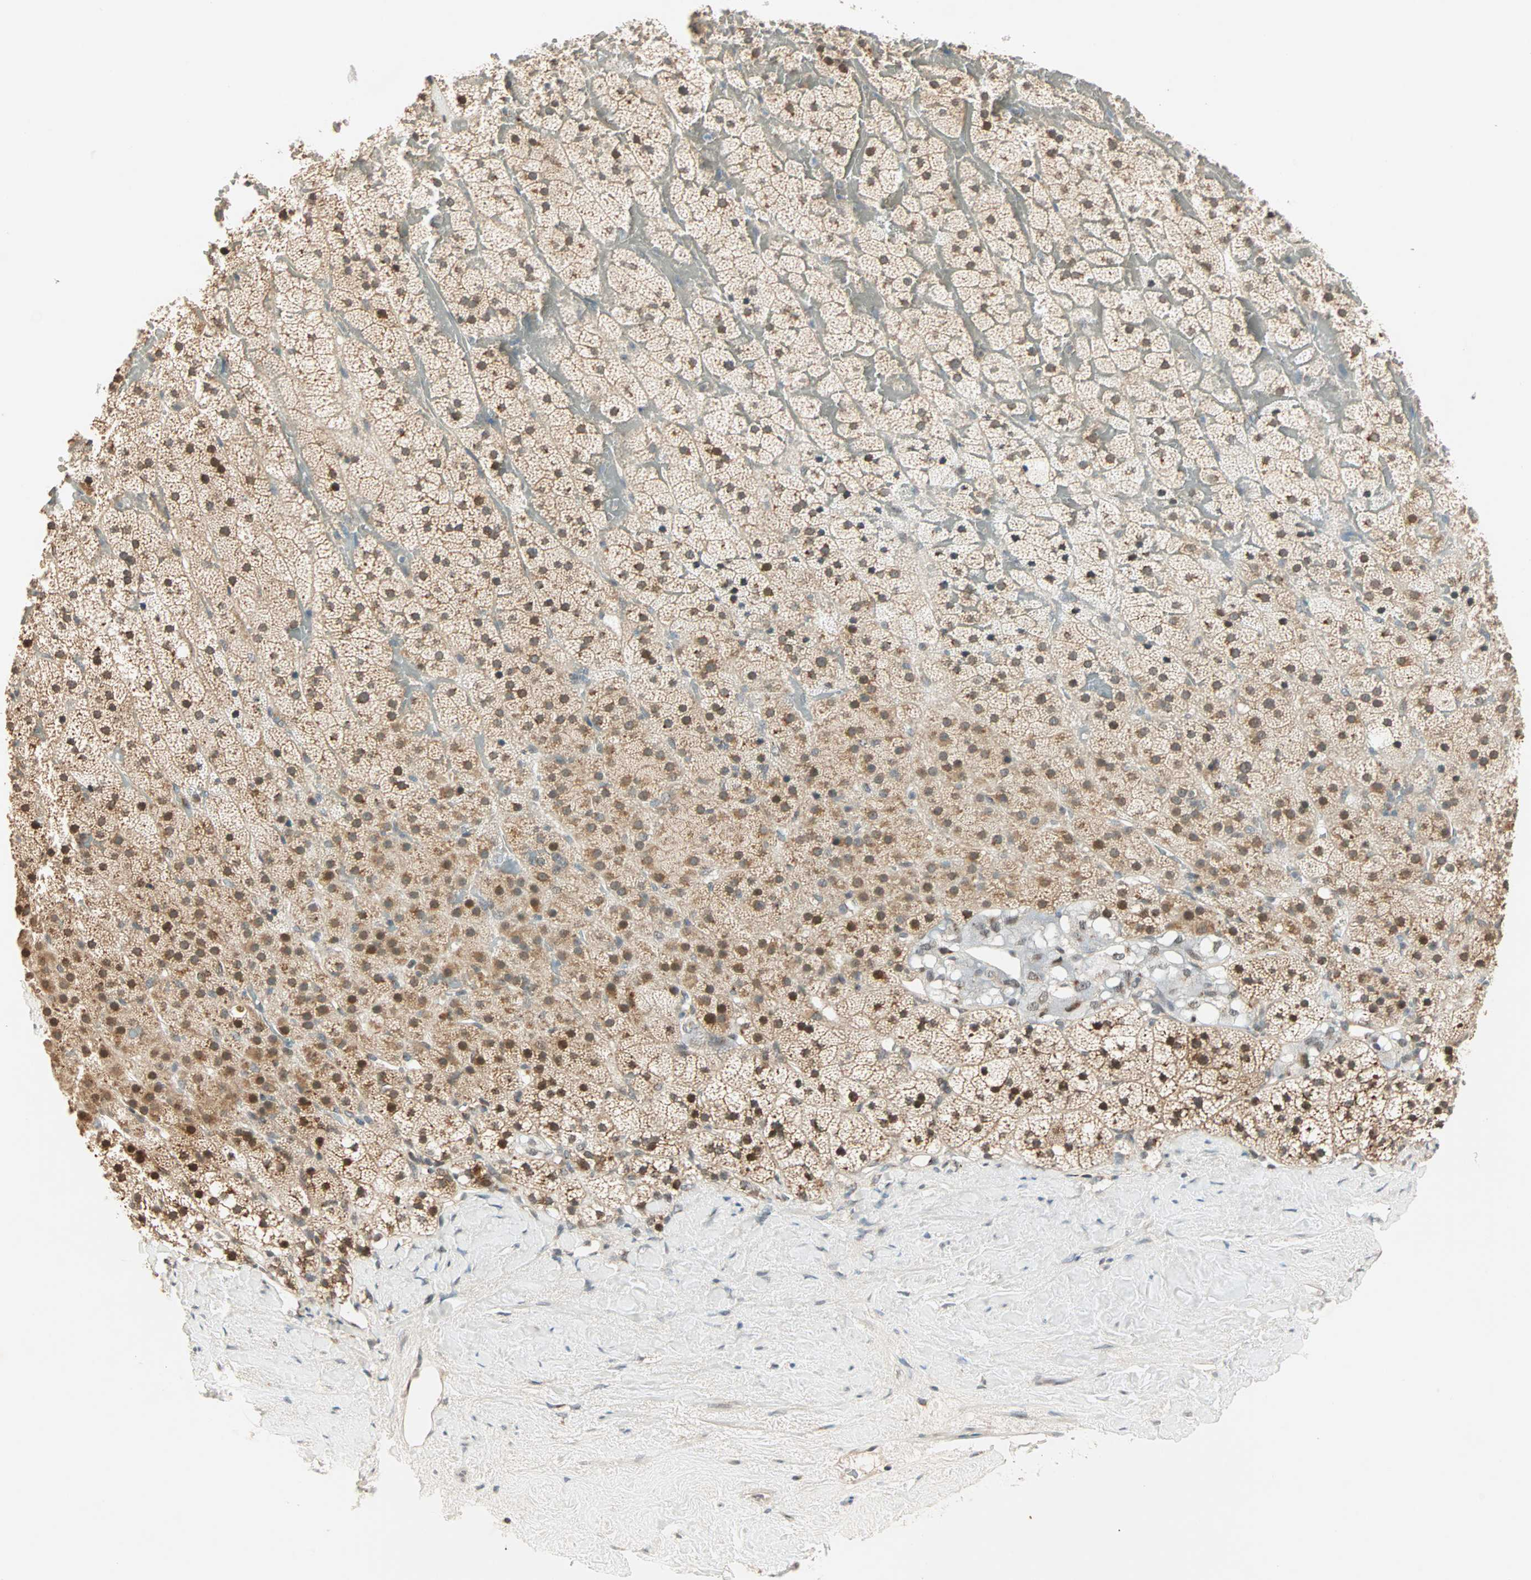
{"staining": {"intensity": "moderate", "quantity": "25%-75%", "location": "cytoplasmic/membranous,nuclear"}, "tissue": "adrenal gland", "cell_type": "Glandular cells", "image_type": "normal", "snomed": [{"axis": "morphology", "description": "Normal tissue, NOS"}, {"axis": "topography", "description": "Adrenal gland"}], "caption": "A high-resolution photomicrograph shows IHC staining of unremarkable adrenal gland, which exhibits moderate cytoplasmic/membranous,nuclear expression in approximately 25%-75% of glandular cells.", "gene": "PRDM2", "patient": {"sex": "male", "age": 35}}